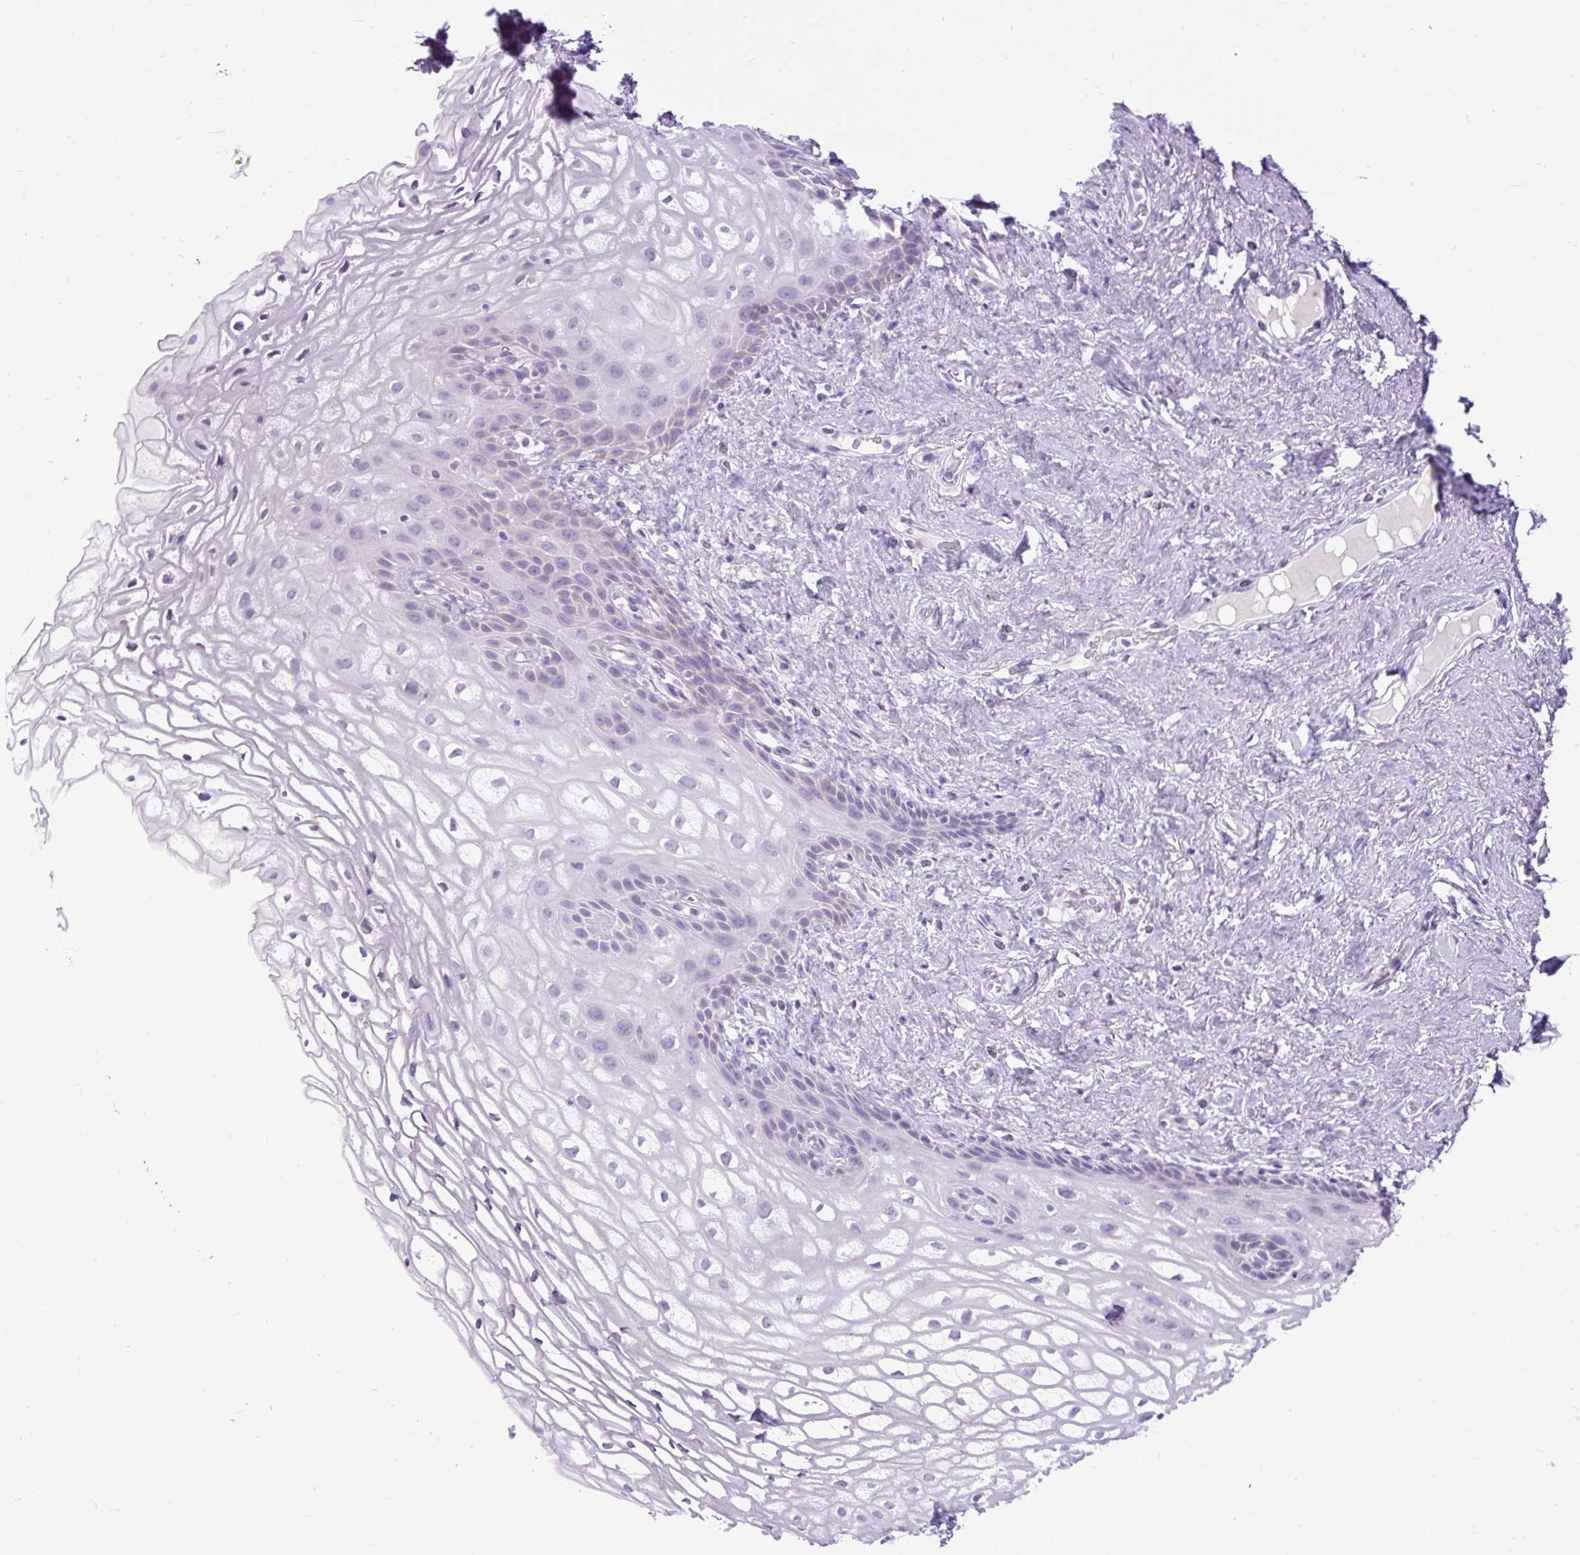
{"staining": {"intensity": "negative", "quantity": "none", "location": "none"}, "tissue": "vagina", "cell_type": "Squamous epithelial cells", "image_type": "normal", "snomed": [{"axis": "morphology", "description": "Normal tissue, NOS"}, {"axis": "morphology", "description": "Adenocarcinoma, NOS"}, {"axis": "topography", "description": "Rectum"}, {"axis": "topography", "description": "Vagina"}, {"axis": "topography", "description": "Peripheral nerve tissue"}], "caption": "High power microscopy image of an IHC histopathology image of unremarkable vagina, revealing no significant positivity in squamous epithelial cells. (Immunohistochemistry (ihc), brightfield microscopy, high magnification).", "gene": "ZNF256", "patient": {"sex": "female", "age": 71}}